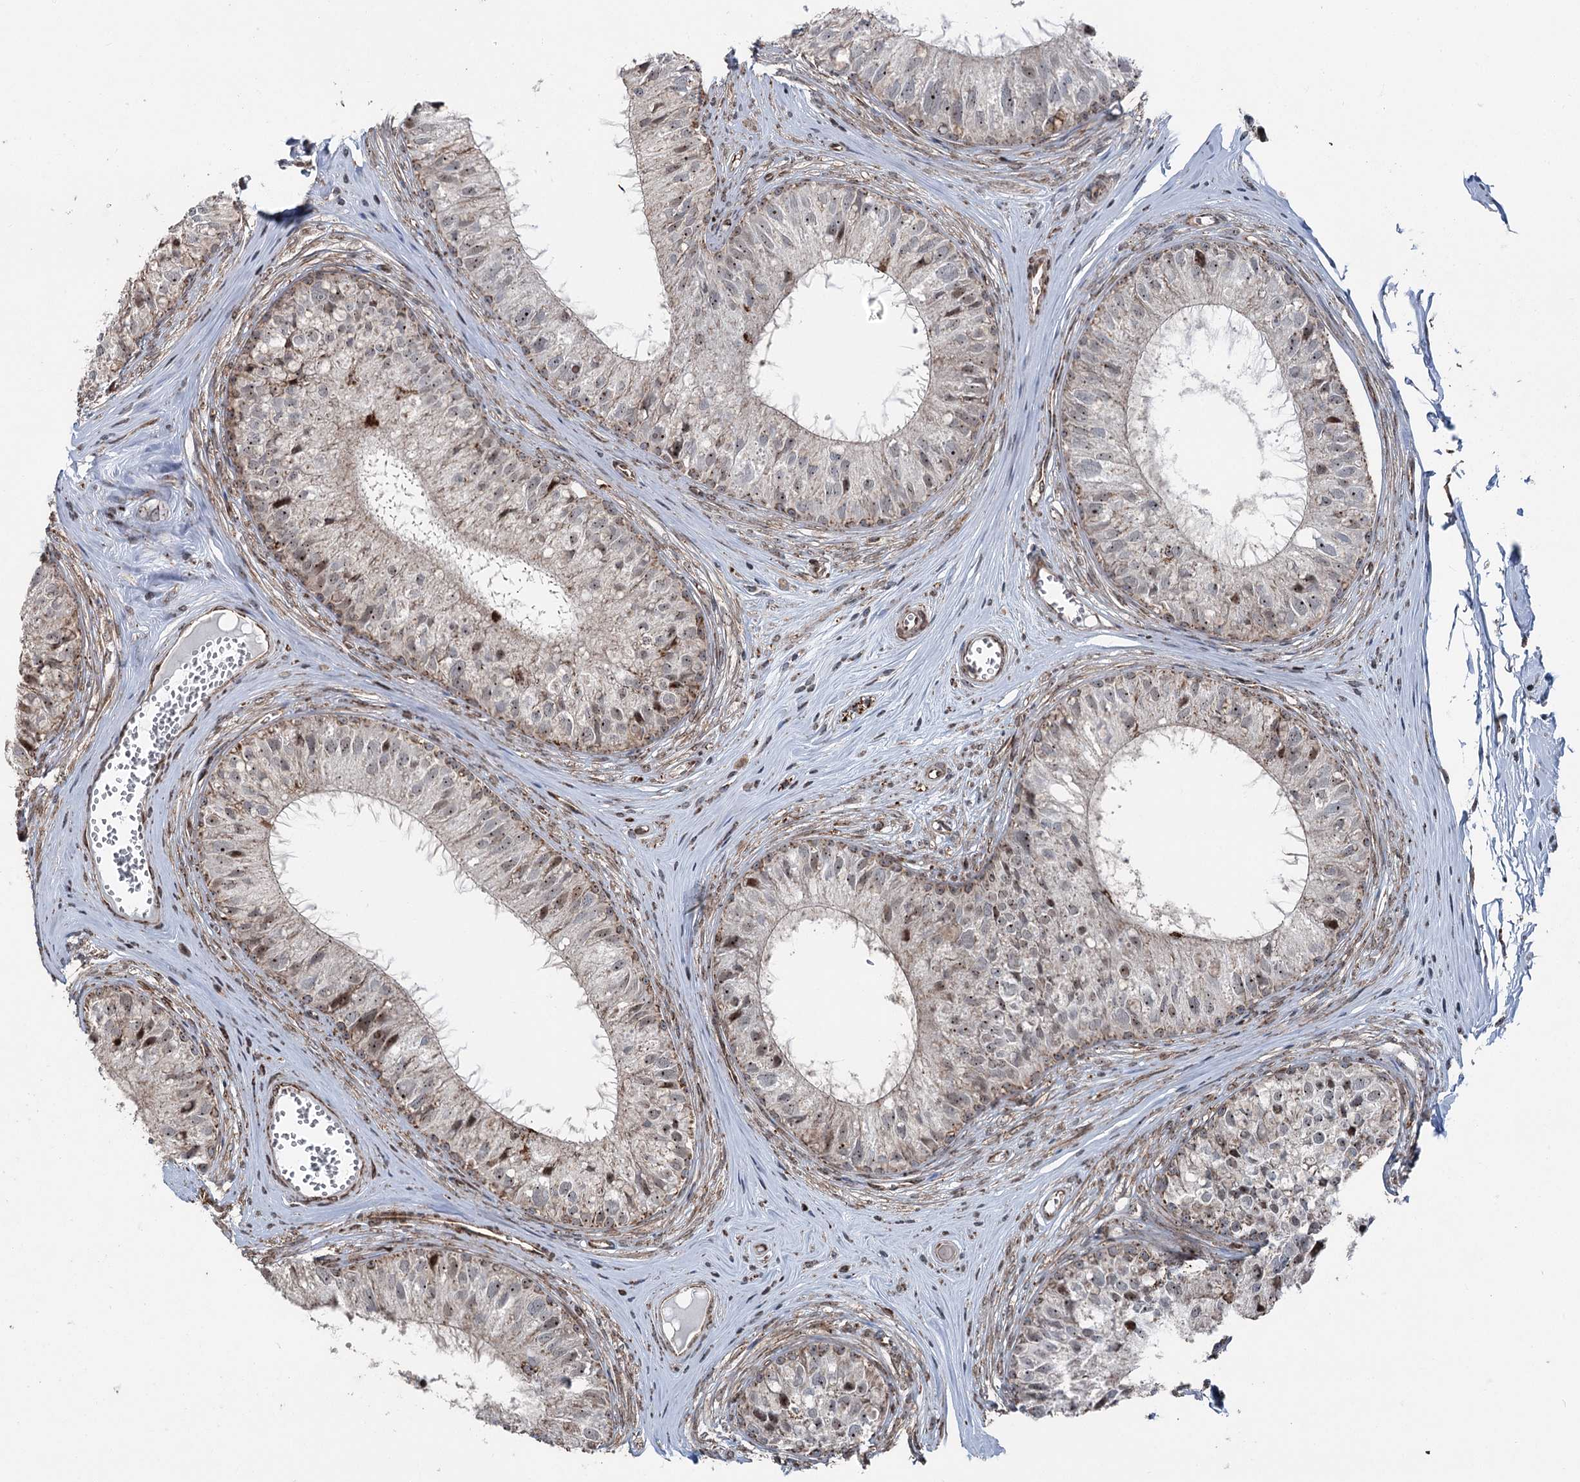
{"staining": {"intensity": "moderate", "quantity": "25%-75%", "location": "cytoplasmic/membranous,nuclear"}, "tissue": "epididymis", "cell_type": "Glandular cells", "image_type": "normal", "snomed": [{"axis": "morphology", "description": "Normal tissue, NOS"}, {"axis": "topography", "description": "Epididymis"}], "caption": "A high-resolution histopathology image shows IHC staining of normal epididymis, which shows moderate cytoplasmic/membranous,nuclear positivity in about 25%-75% of glandular cells. (IHC, brightfield microscopy, high magnification).", "gene": "STEEP1", "patient": {"sex": "male", "age": 36}}